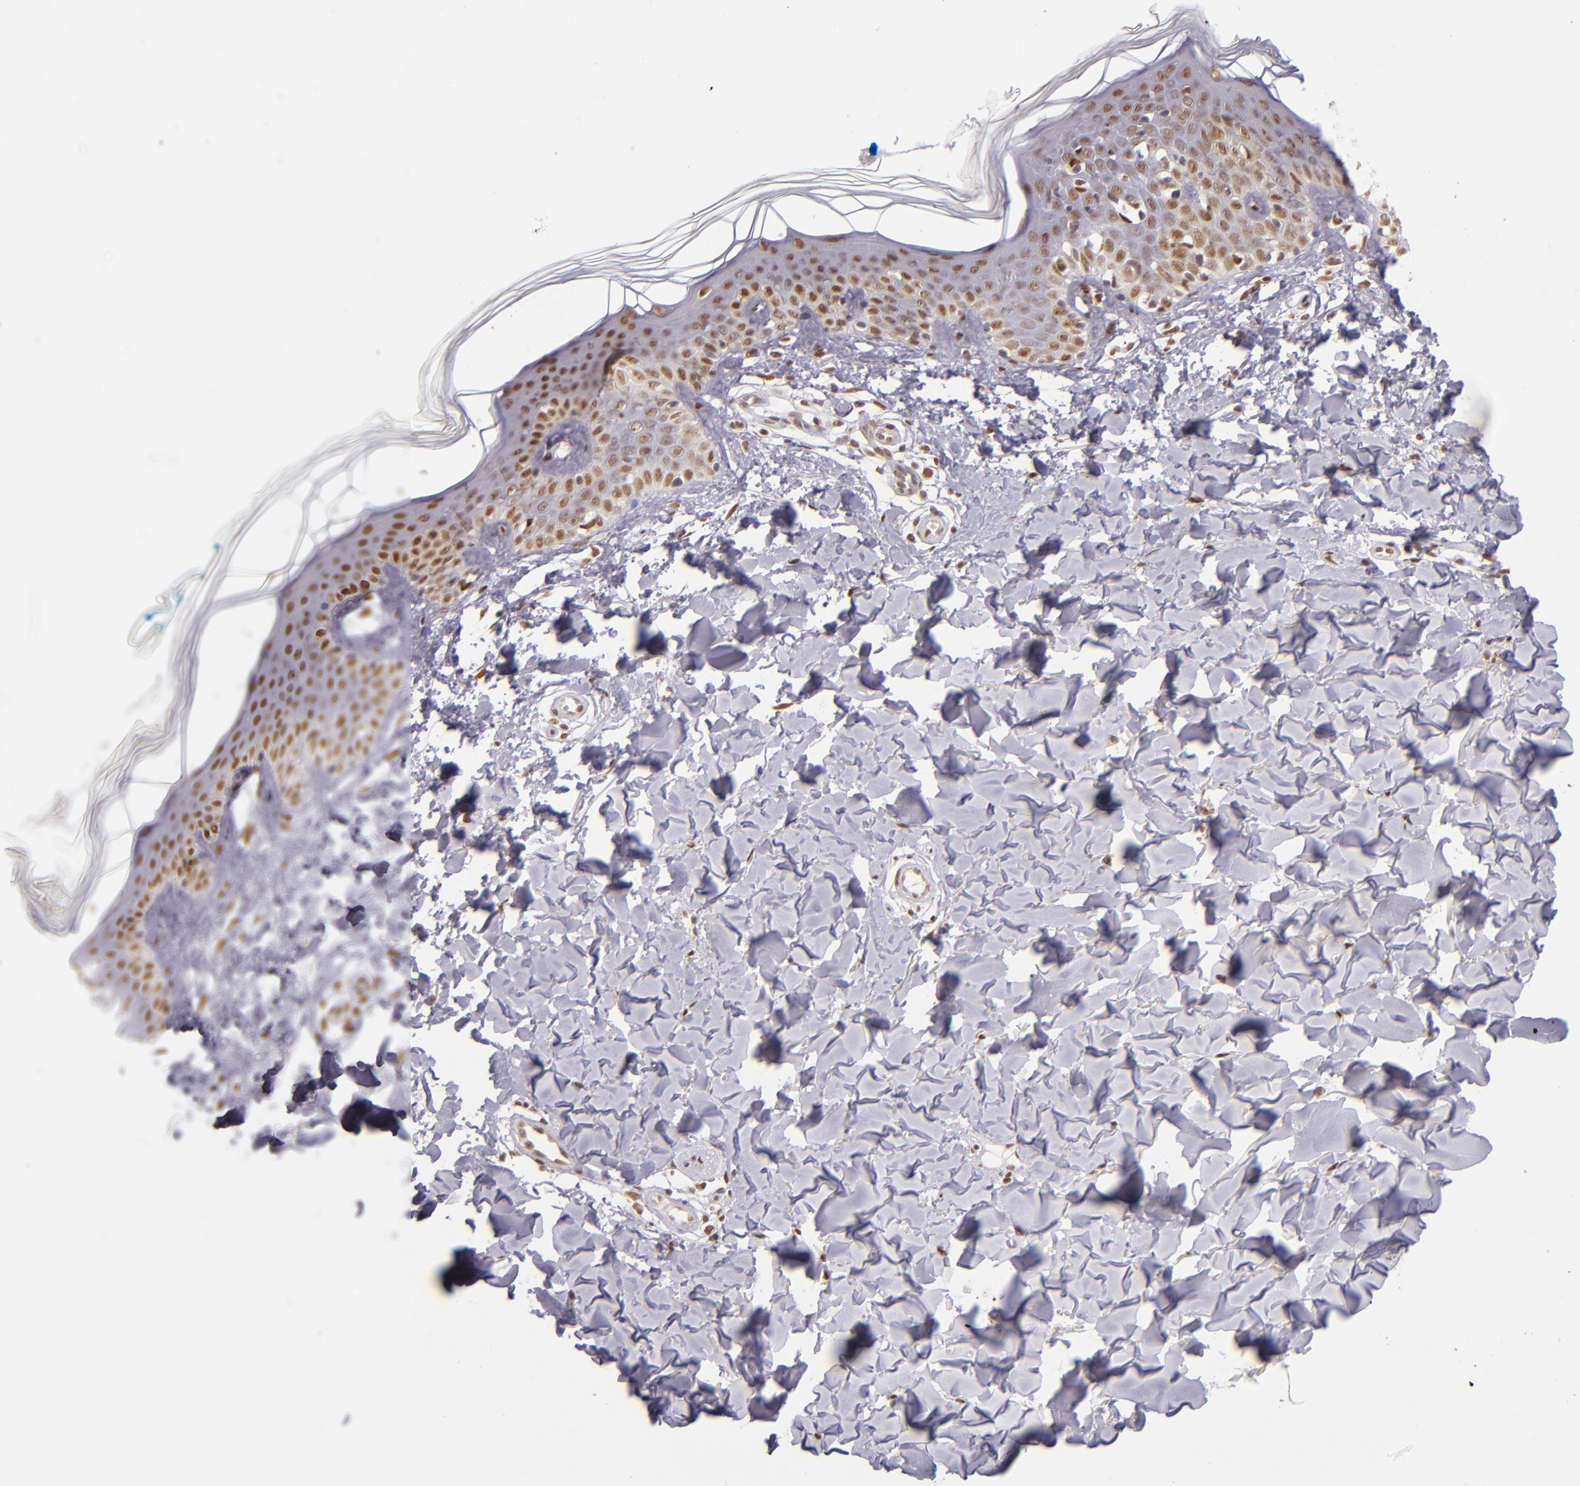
{"staining": {"intensity": "moderate", "quantity": ">75%", "location": "nuclear"}, "tissue": "skin", "cell_type": "Fibroblasts", "image_type": "normal", "snomed": [{"axis": "morphology", "description": "Normal tissue, NOS"}, {"axis": "topography", "description": "Skin"}], "caption": "DAB immunohistochemical staining of unremarkable human skin shows moderate nuclear protein positivity in approximately >75% of fibroblasts.", "gene": "NCOR2", "patient": {"sex": "male", "age": 32}}